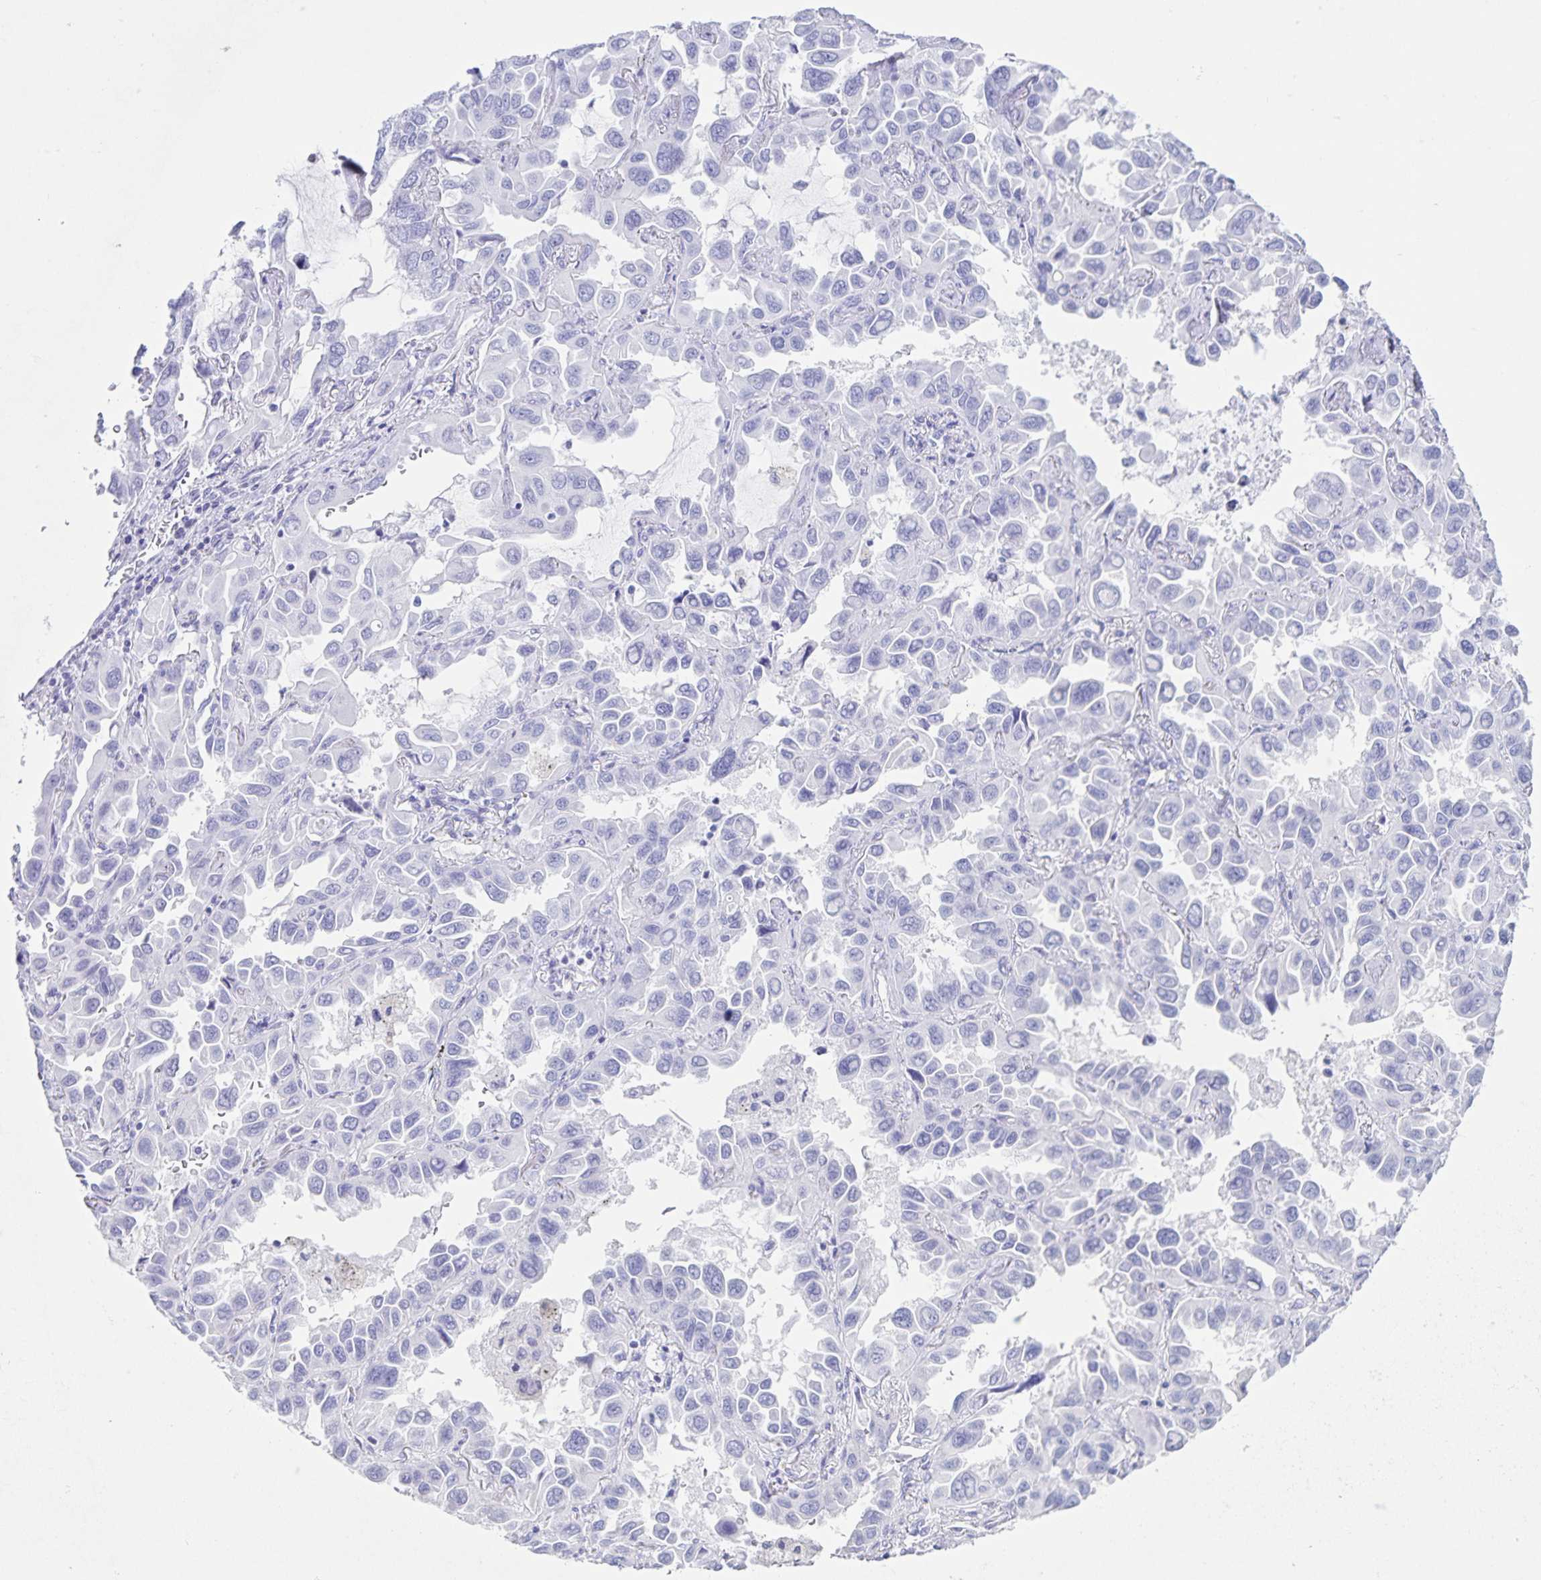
{"staining": {"intensity": "negative", "quantity": "none", "location": "none"}, "tissue": "lung cancer", "cell_type": "Tumor cells", "image_type": "cancer", "snomed": [{"axis": "morphology", "description": "Adenocarcinoma, NOS"}, {"axis": "topography", "description": "Lung"}], "caption": "IHC of lung cancer (adenocarcinoma) reveals no staining in tumor cells.", "gene": "C12orf56", "patient": {"sex": "male", "age": 64}}